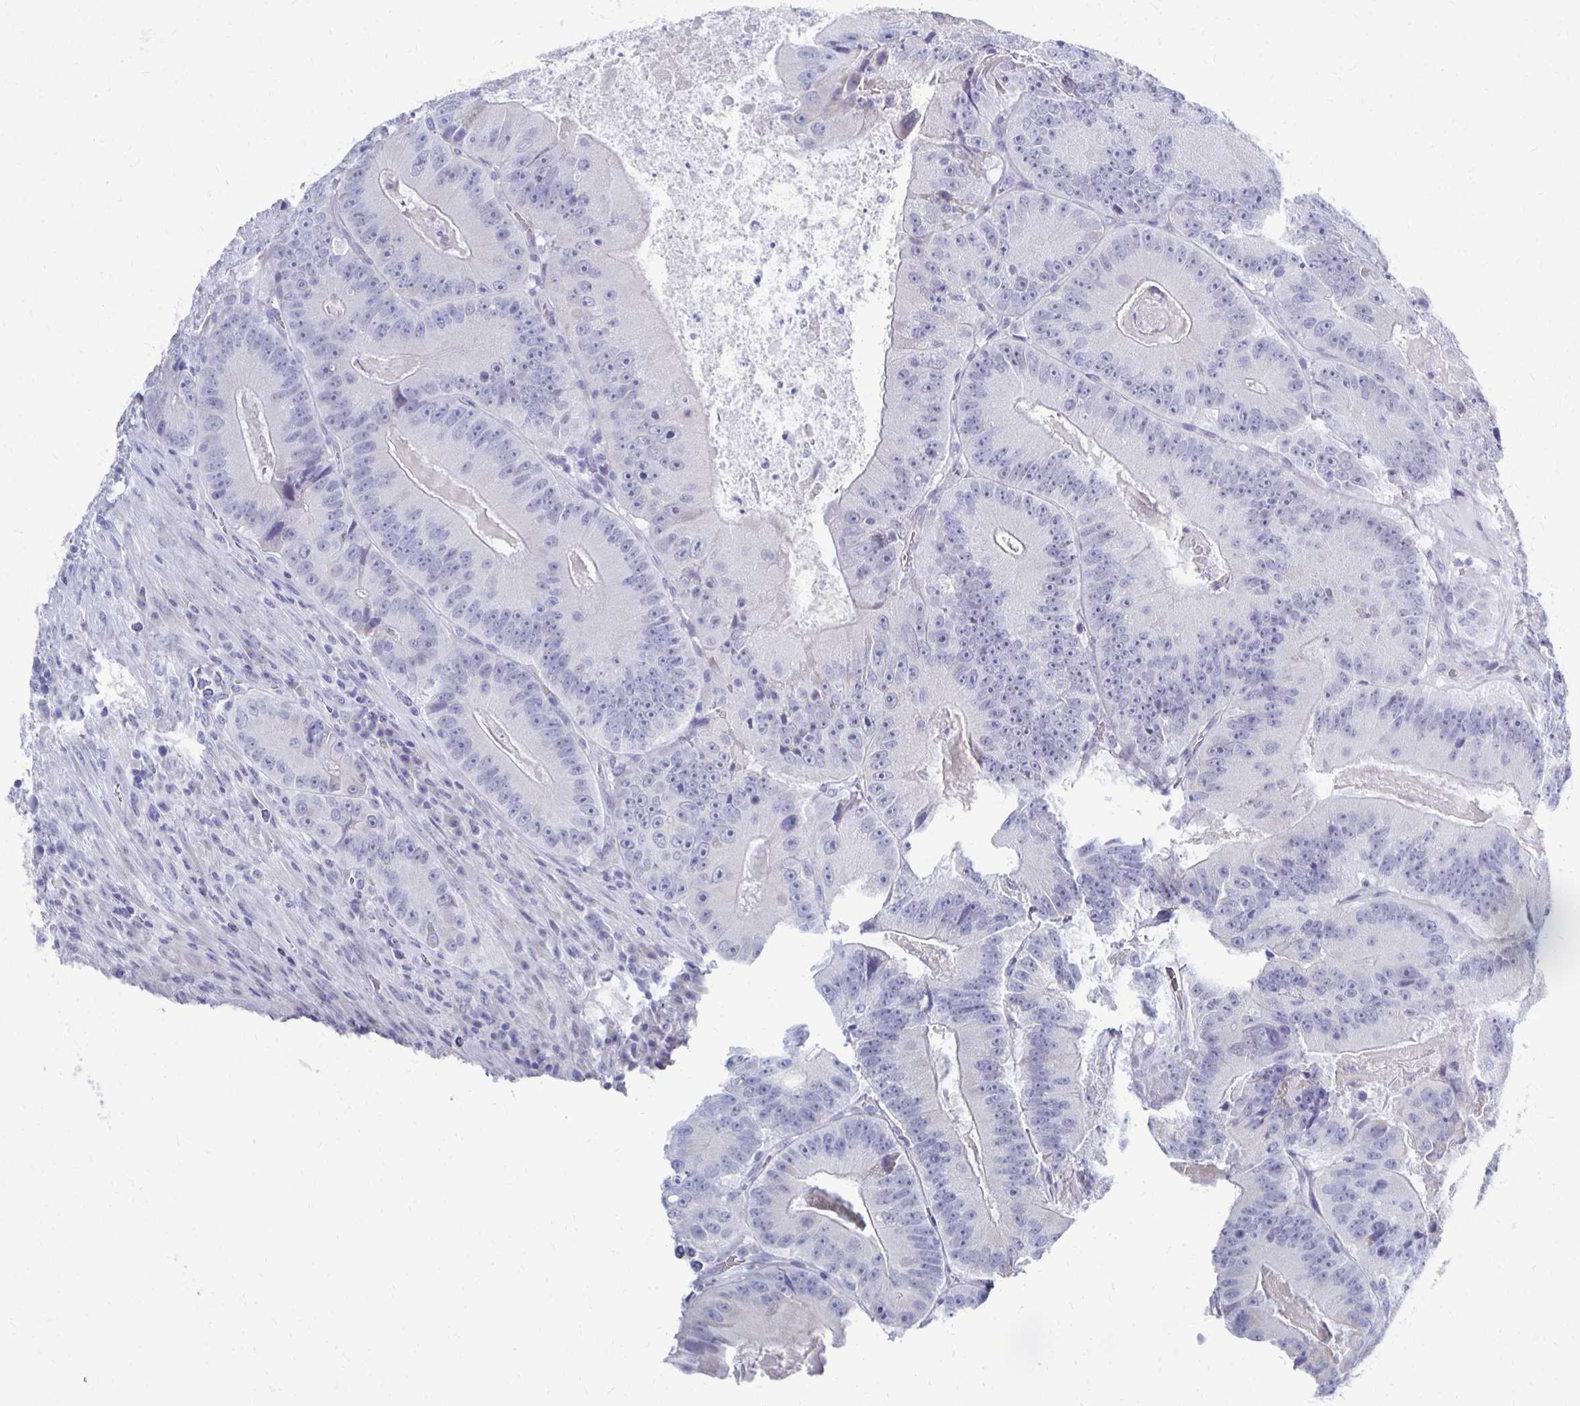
{"staining": {"intensity": "negative", "quantity": "none", "location": "none"}, "tissue": "colorectal cancer", "cell_type": "Tumor cells", "image_type": "cancer", "snomed": [{"axis": "morphology", "description": "Adenocarcinoma, NOS"}, {"axis": "topography", "description": "Colon"}], "caption": "Micrograph shows no protein staining in tumor cells of colorectal cancer (adenocarcinoma) tissue.", "gene": "SYCP3", "patient": {"sex": "female", "age": 86}}